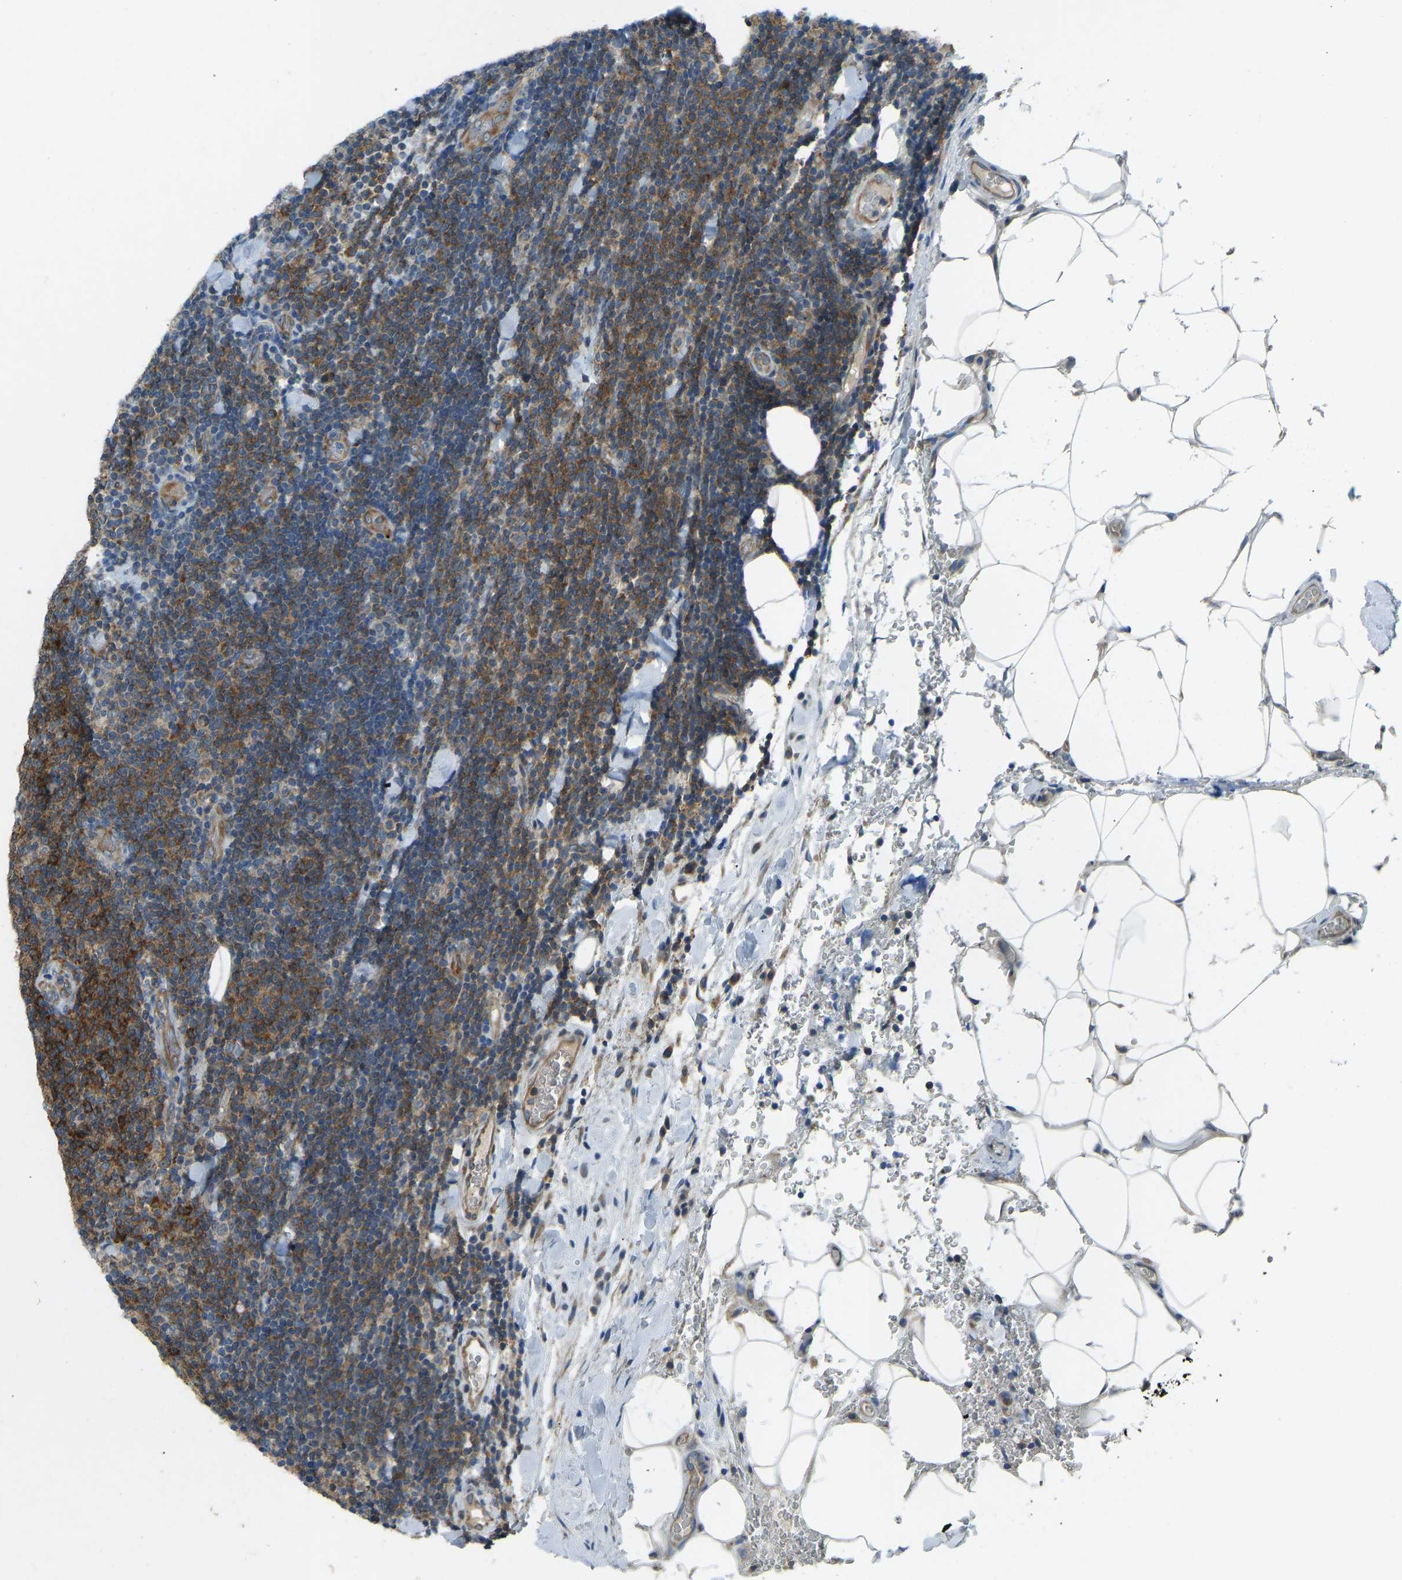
{"staining": {"intensity": "strong", "quantity": "25%-75%", "location": "cytoplasmic/membranous"}, "tissue": "lymphoma", "cell_type": "Tumor cells", "image_type": "cancer", "snomed": [{"axis": "morphology", "description": "Malignant lymphoma, non-Hodgkin's type, Low grade"}, {"axis": "topography", "description": "Lymph node"}], "caption": "An immunohistochemistry histopathology image of tumor tissue is shown. Protein staining in brown labels strong cytoplasmic/membranous positivity in lymphoma within tumor cells.", "gene": "STAU2", "patient": {"sex": "male", "age": 66}}